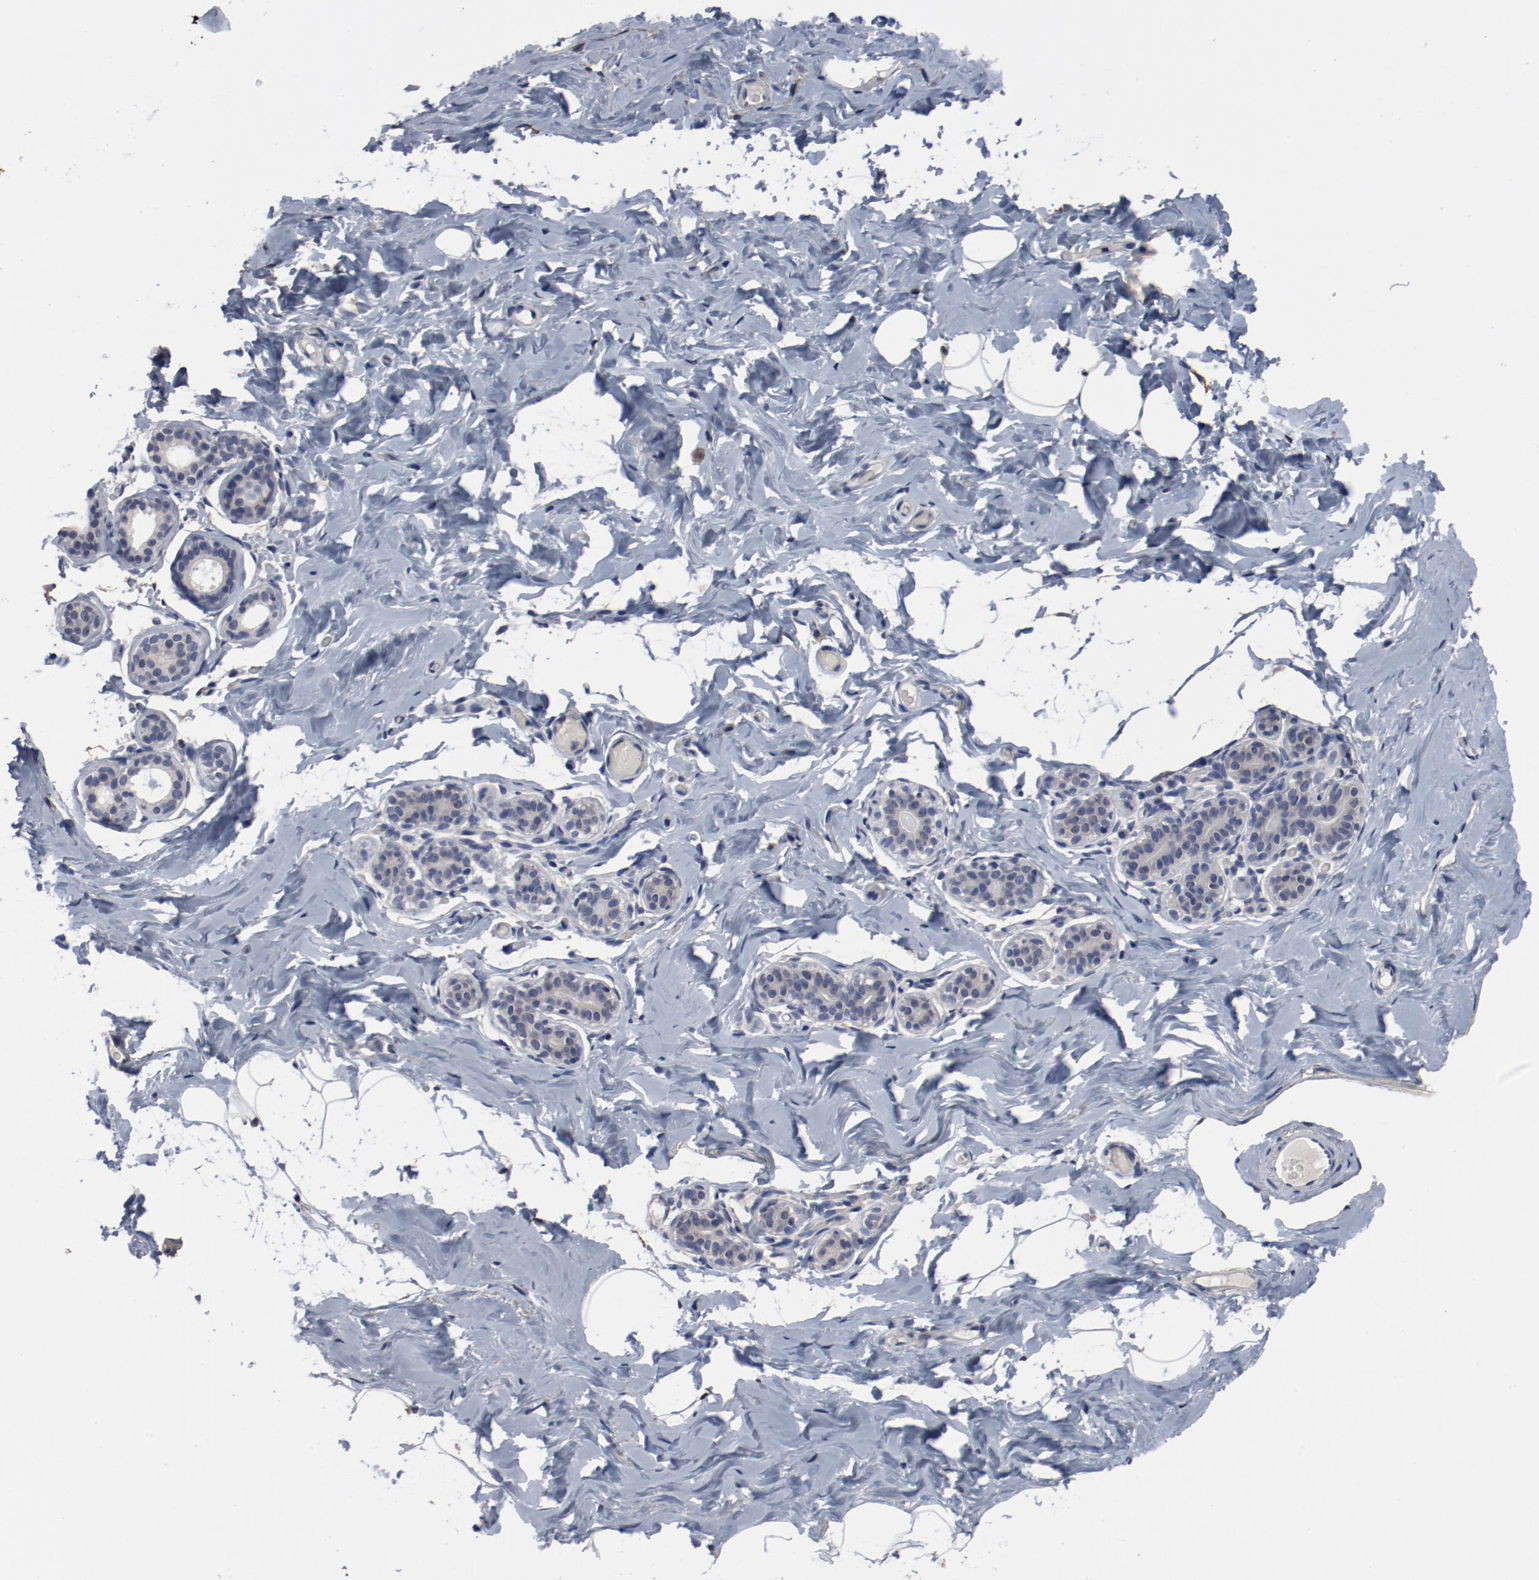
{"staining": {"intensity": "negative", "quantity": "none", "location": "none"}, "tissue": "breast", "cell_type": "Adipocytes", "image_type": "normal", "snomed": [{"axis": "morphology", "description": "Normal tissue, NOS"}, {"axis": "topography", "description": "Breast"}, {"axis": "topography", "description": "Soft tissue"}], "caption": "High power microscopy image of an immunohistochemistry (IHC) micrograph of normal breast, revealing no significant staining in adipocytes.", "gene": "ANKLE2", "patient": {"sex": "female", "age": 75}}